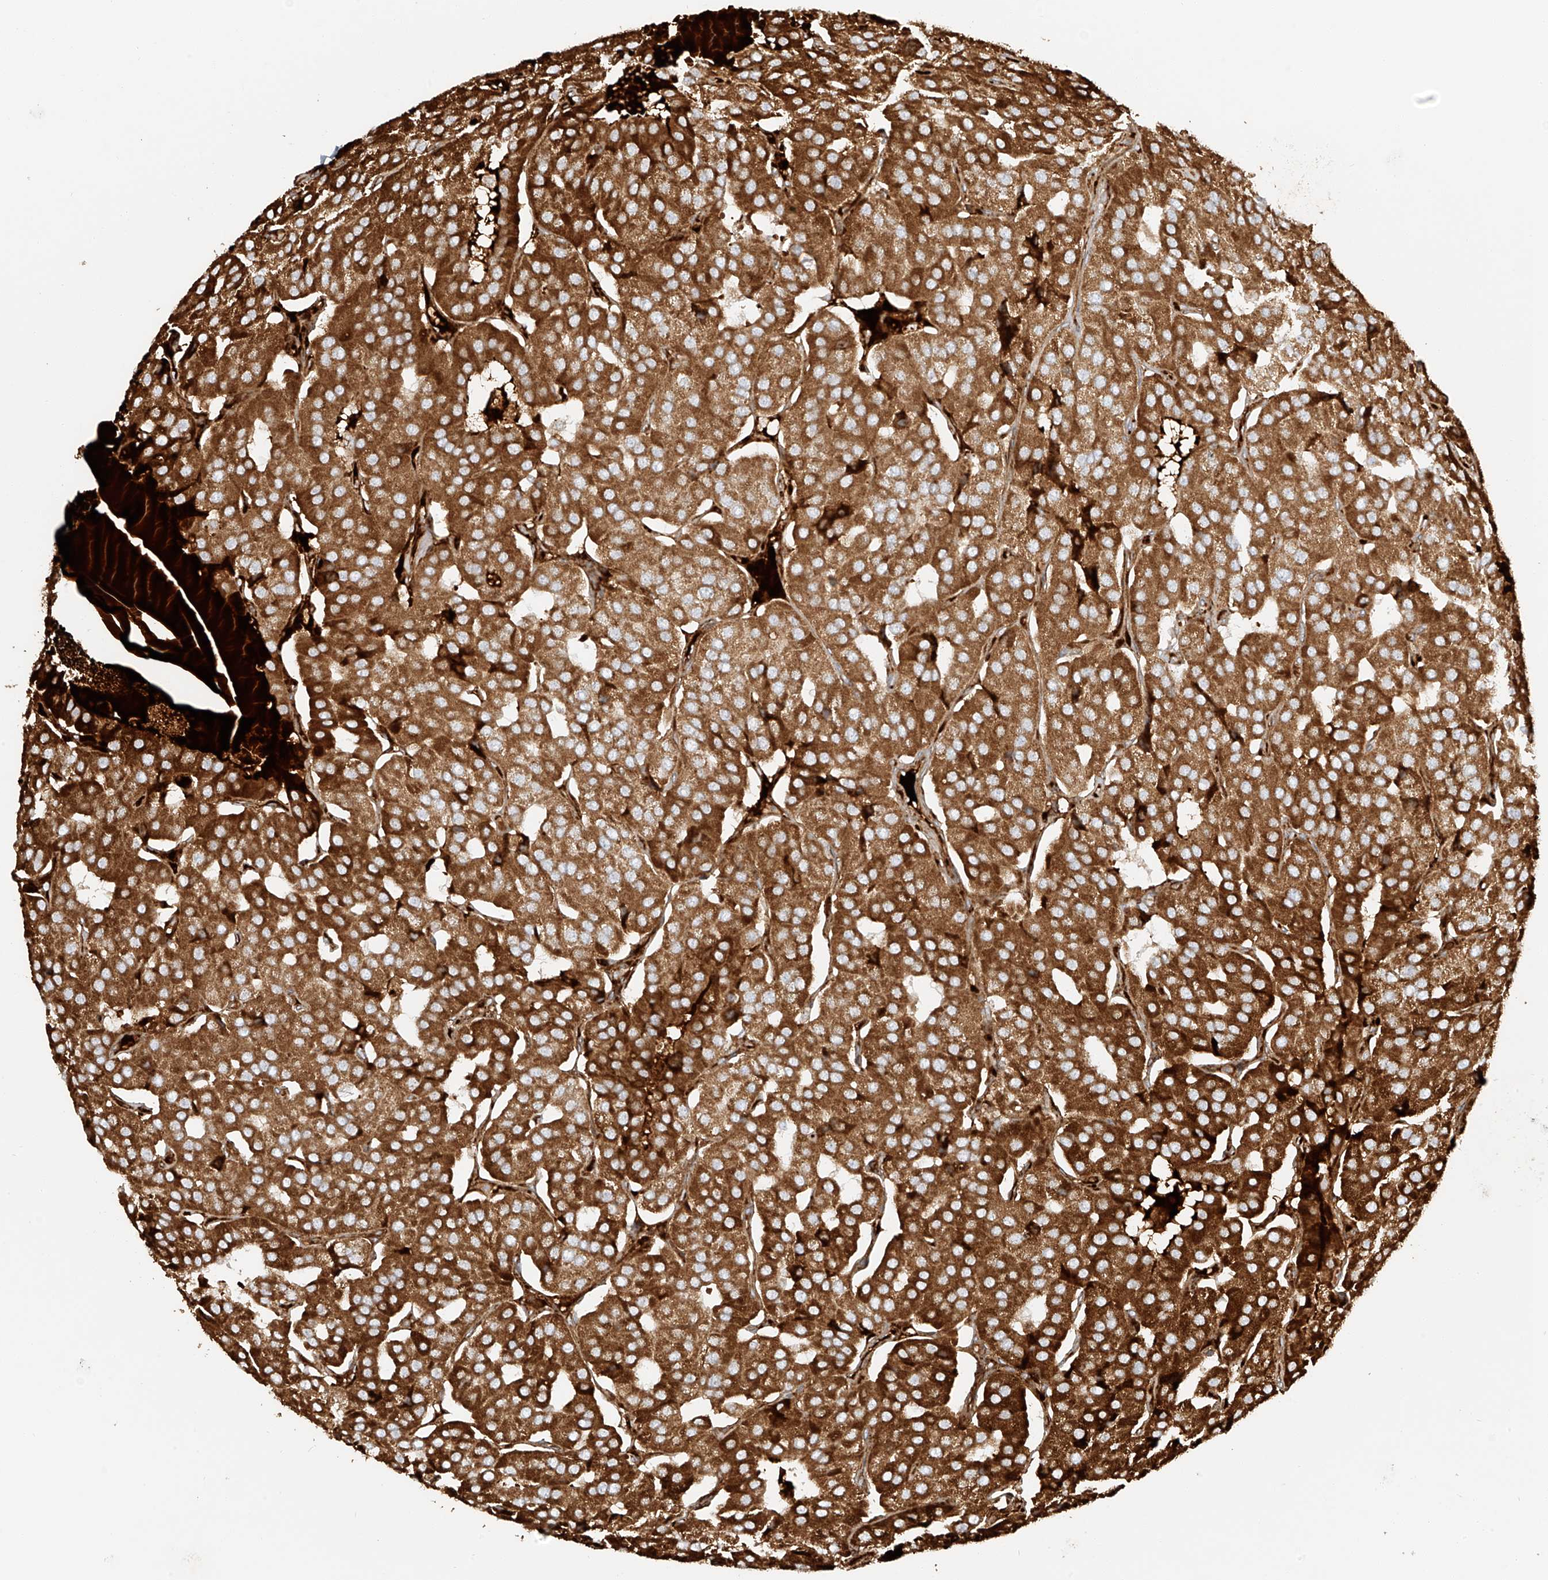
{"staining": {"intensity": "strong", "quantity": ">75%", "location": "cytoplasmic/membranous"}, "tissue": "parathyroid gland", "cell_type": "Glandular cells", "image_type": "normal", "snomed": [{"axis": "morphology", "description": "Normal tissue, NOS"}, {"axis": "morphology", "description": "Adenoma, NOS"}, {"axis": "topography", "description": "Parathyroid gland"}], "caption": "IHC staining of normal parathyroid gland, which reveals high levels of strong cytoplasmic/membranous positivity in approximately >75% of glandular cells indicating strong cytoplasmic/membranous protein staining. The staining was performed using DAB (3,3'-diaminobenzidine) (brown) for protein detection and nuclei were counterstained in hematoxylin (blue).", "gene": "MIPEP", "patient": {"sex": "female", "age": 86}}